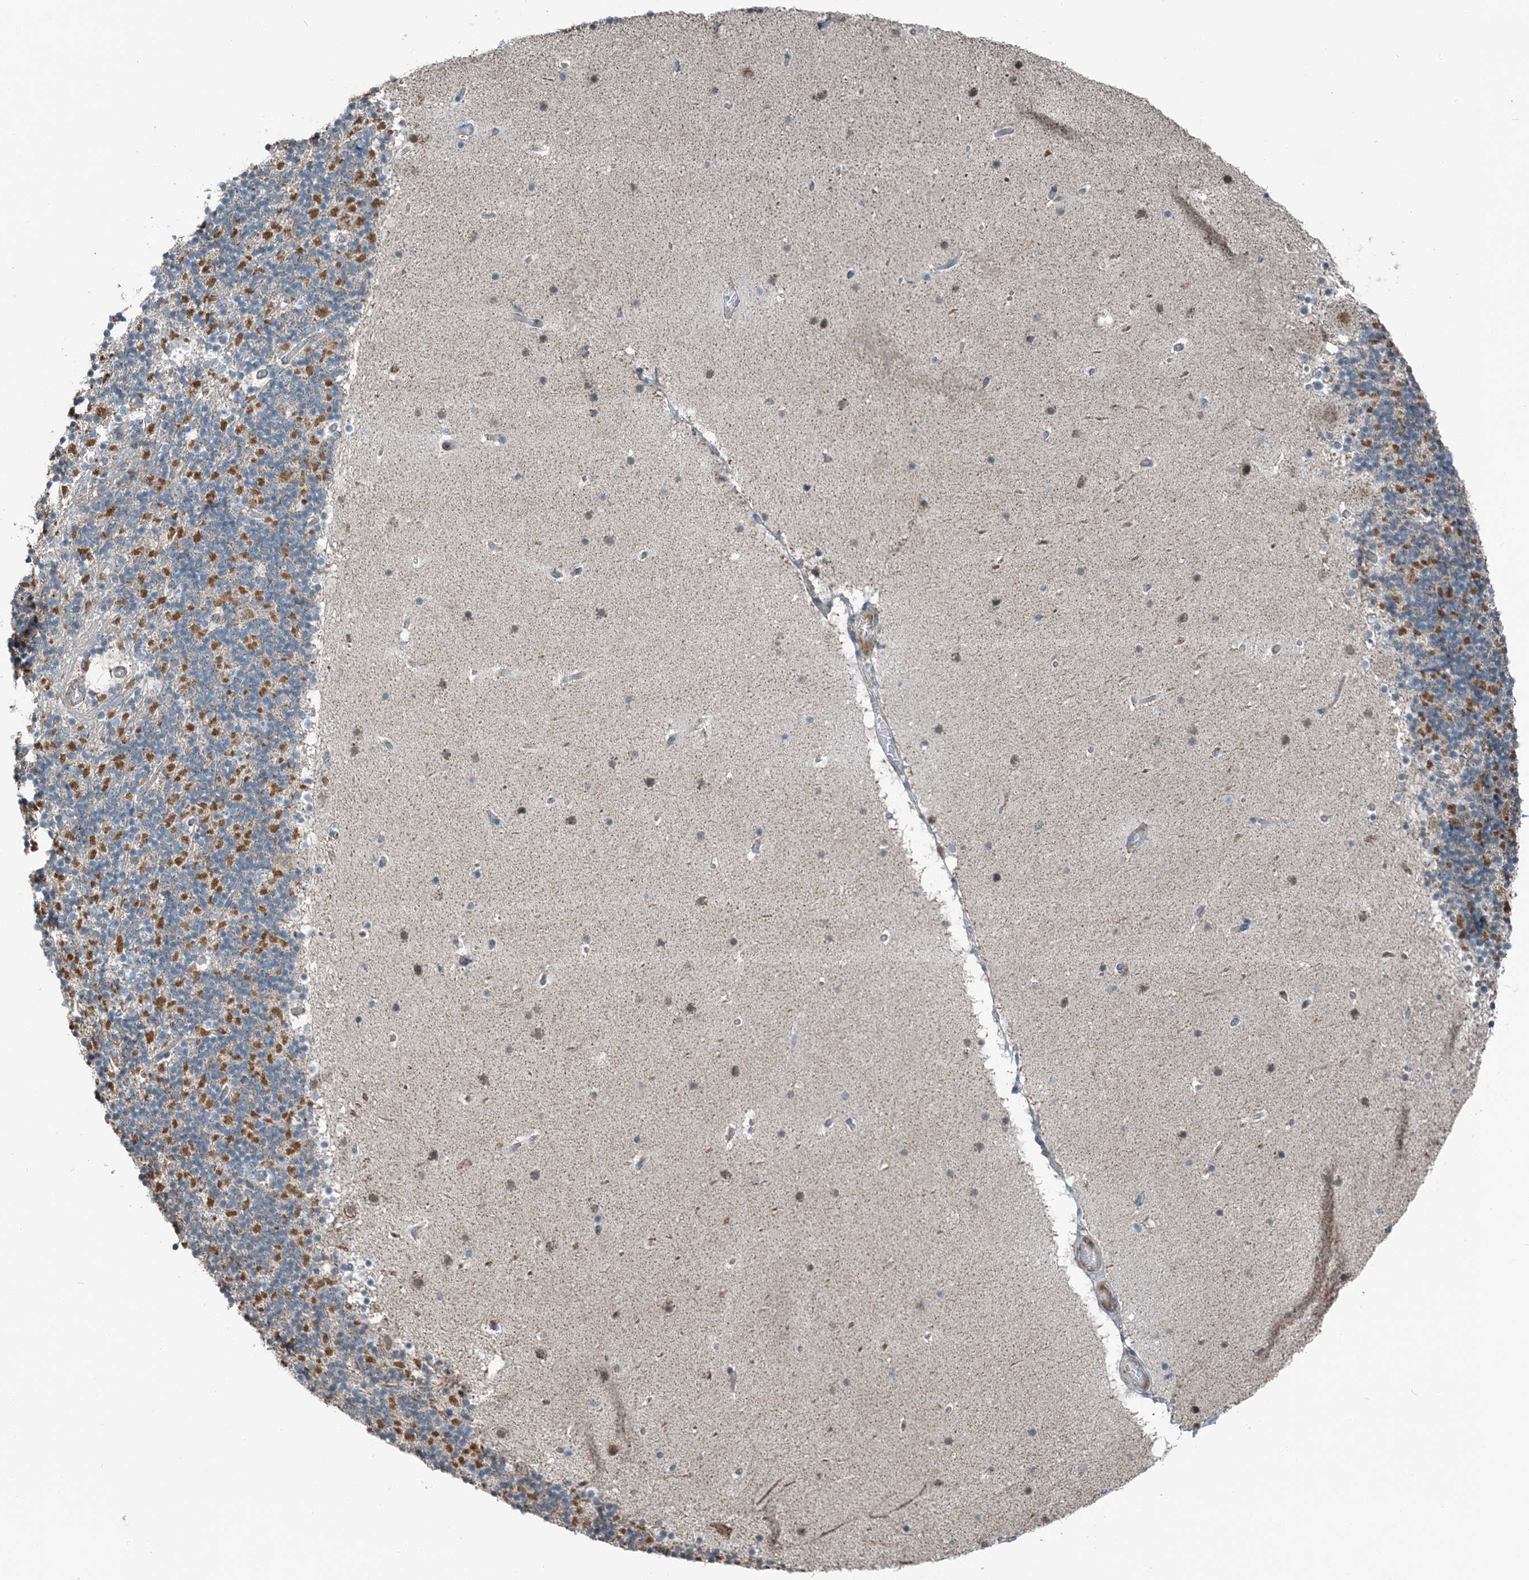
{"staining": {"intensity": "moderate", "quantity": ">75%", "location": "cytoplasmic/membranous"}, "tissue": "cerebellum", "cell_type": "Cells in granular layer", "image_type": "normal", "snomed": [{"axis": "morphology", "description": "Normal tissue, NOS"}, {"axis": "topography", "description": "Cerebellum"}], "caption": "Unremarkable cerebellum displays moderate cytoplasmic/membranous positivity in approximately >75% of cells in granular layer, visualized by immunohistochemistry. The staining is performed using DAB brown chromogen to label protein expression. The nuclei are counter-stained blue using hematoxylin.", "gene": "PILRB", "patient": {"sex": "male", "age": 57}}